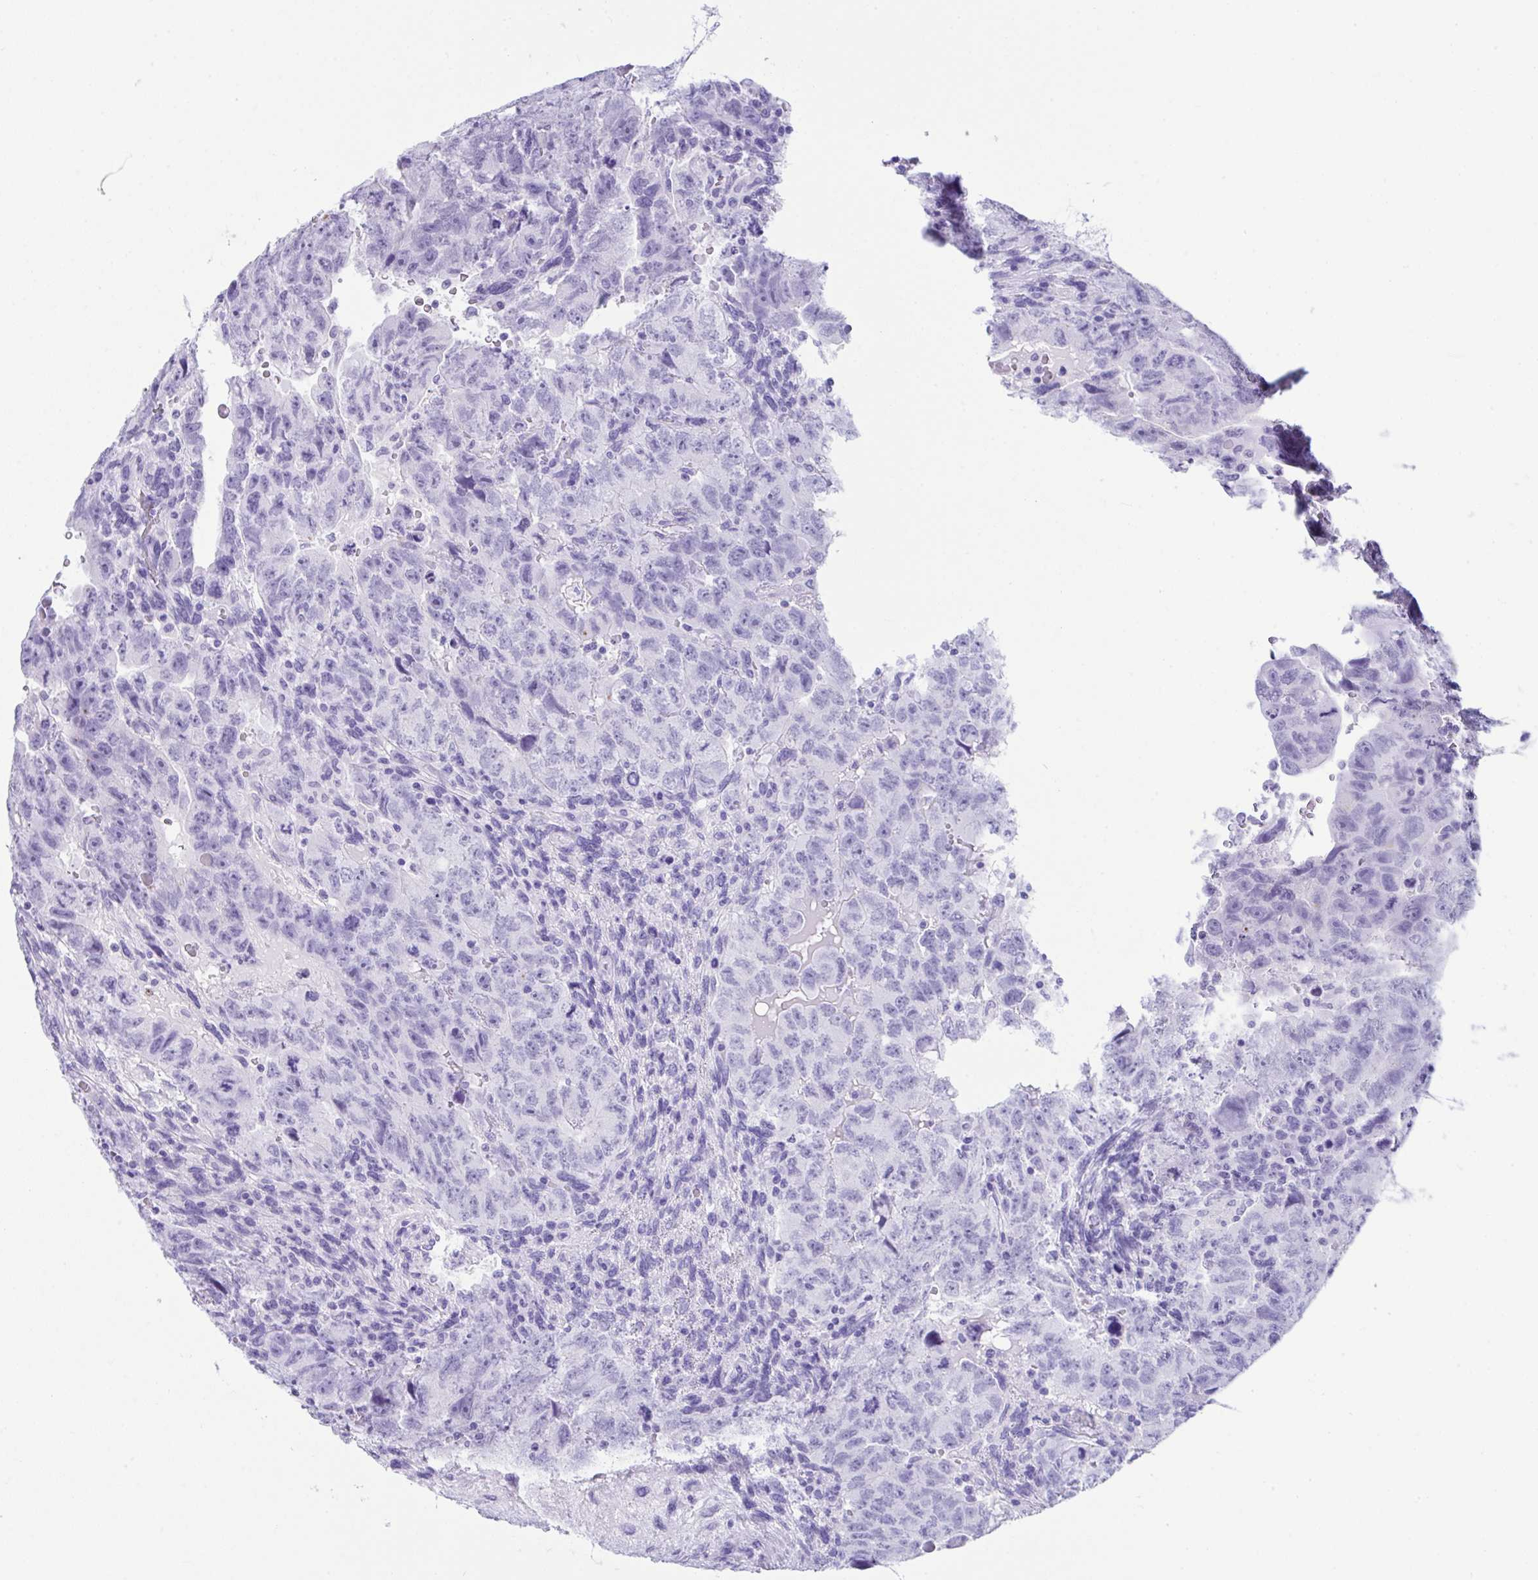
{"staining": {"intensity": "negative", "quantity": "none", "location": "none"}, "tissue": "testis cancer", "cell_type": "Tumor cells", "image_type": "cancer", "snomed": [{"axis": "morphology", "description": "Carcinoma, Embryonal, NOS"}, {"axis": "topography", "description": "Testis"}], "caption": "Tumor cells show no significant protein positivity in testis embryonal carcinoma.", "gene": "LGALS4", "patient": {"sex": "male", "age": 24}}